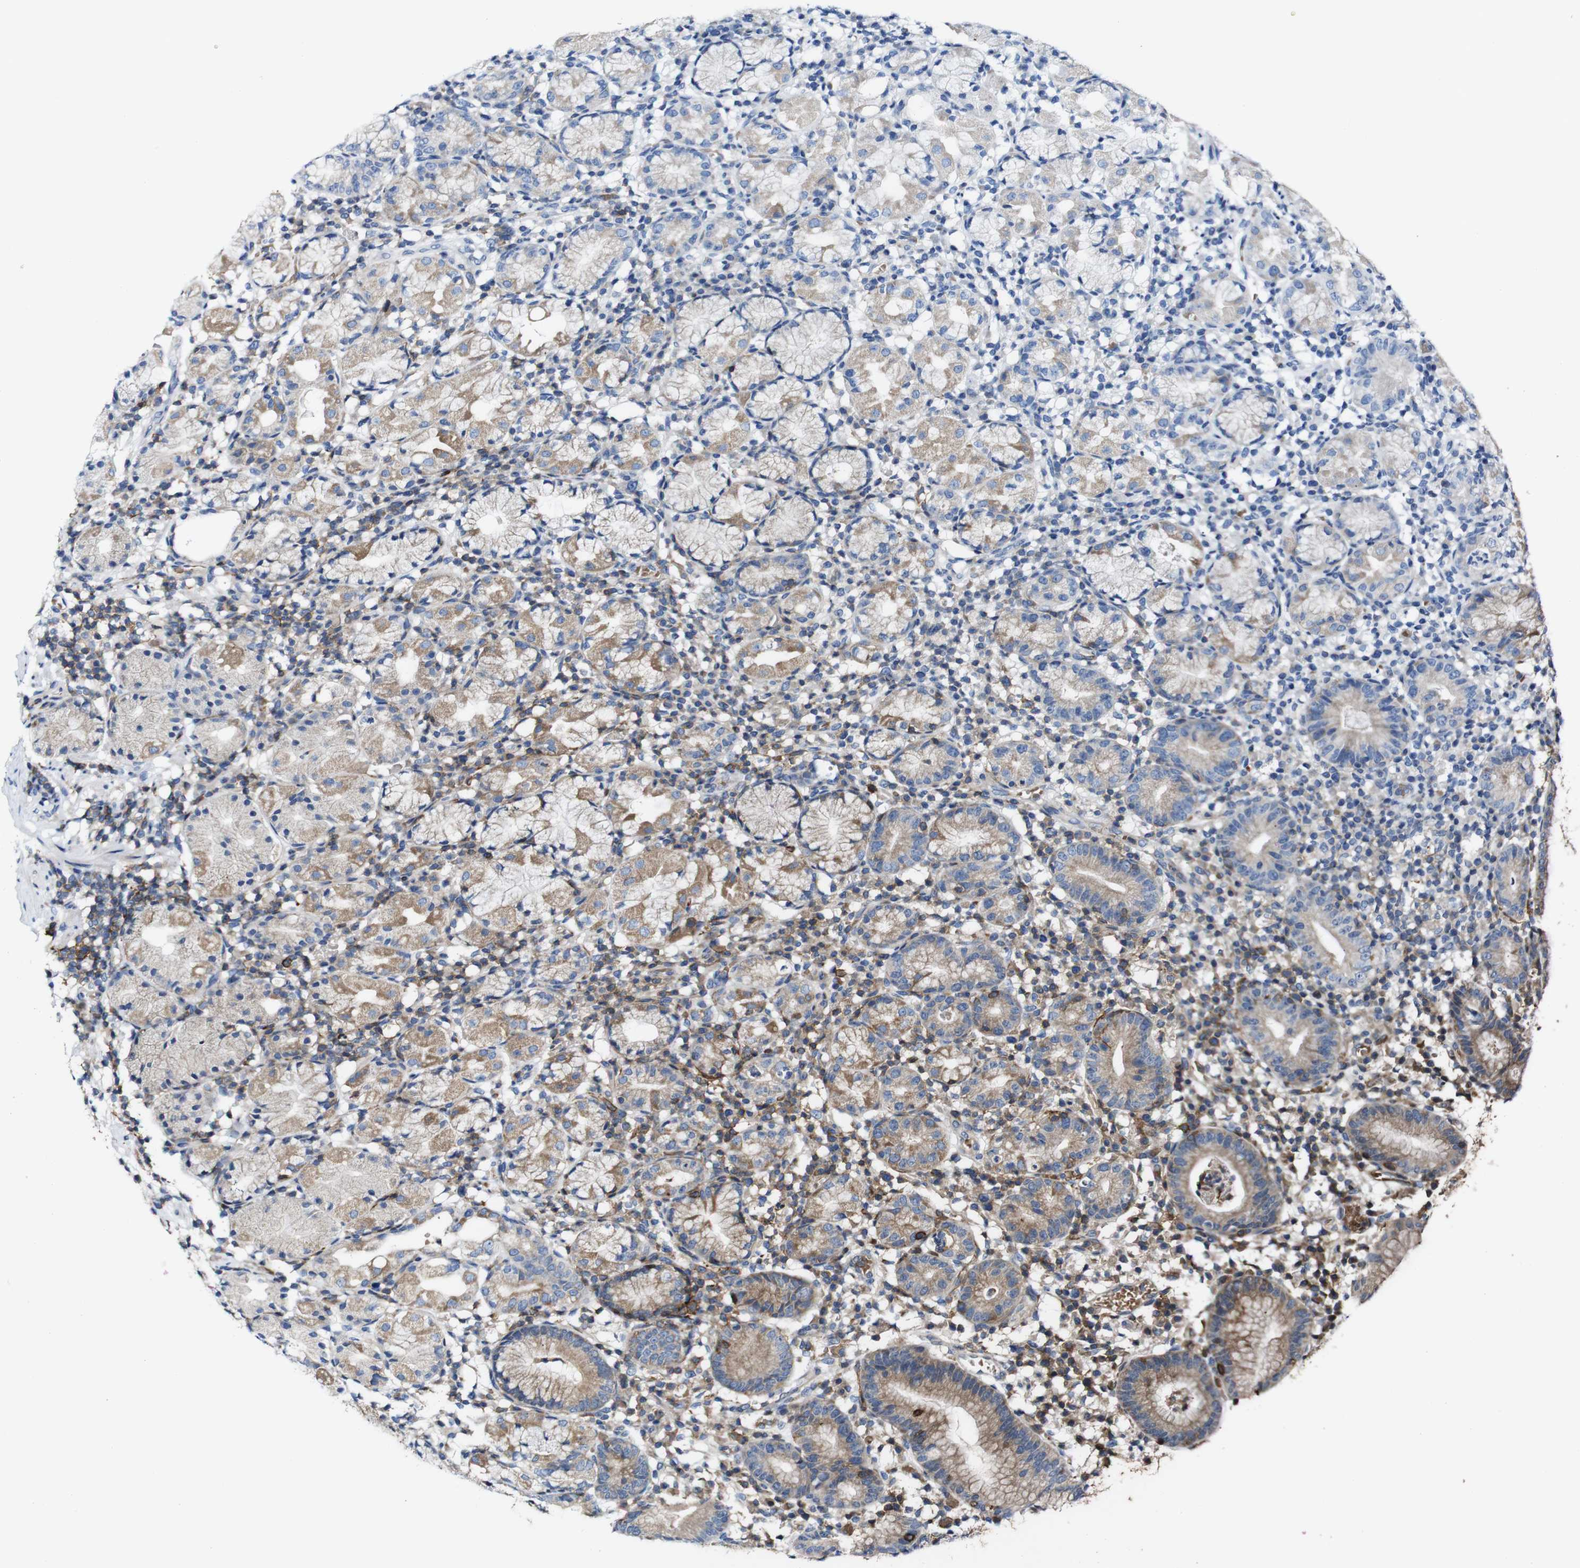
{"staining": {"intensity": "moderate", "quantity": "<25%", "location": "cytoplasmic/membranous"}, "tissue": "stomach", "cell_type": "Glandular cells", "image_type": "normal", "snomed": [{"axis": "morphology", "description": "Normal tissue, NOS"}, {"axis": "topography", "description": "Stomach"}, {"axis": "topography", "description": "Stomach, lower"}], "caption": "Unremarkable stomach was stained to show a protein in brown. There is low levels of moderate cytoplasmic/membranous positivity in approximately <25% of glandular cells. The staining was performed using DAB (3,3'-diaminobenzidine), with brown indicating positive protein expression. Nuclei are stained blue with hematoxylin.", "gene": "JAK2", "patient": {"sex": "female", "age": 75}}